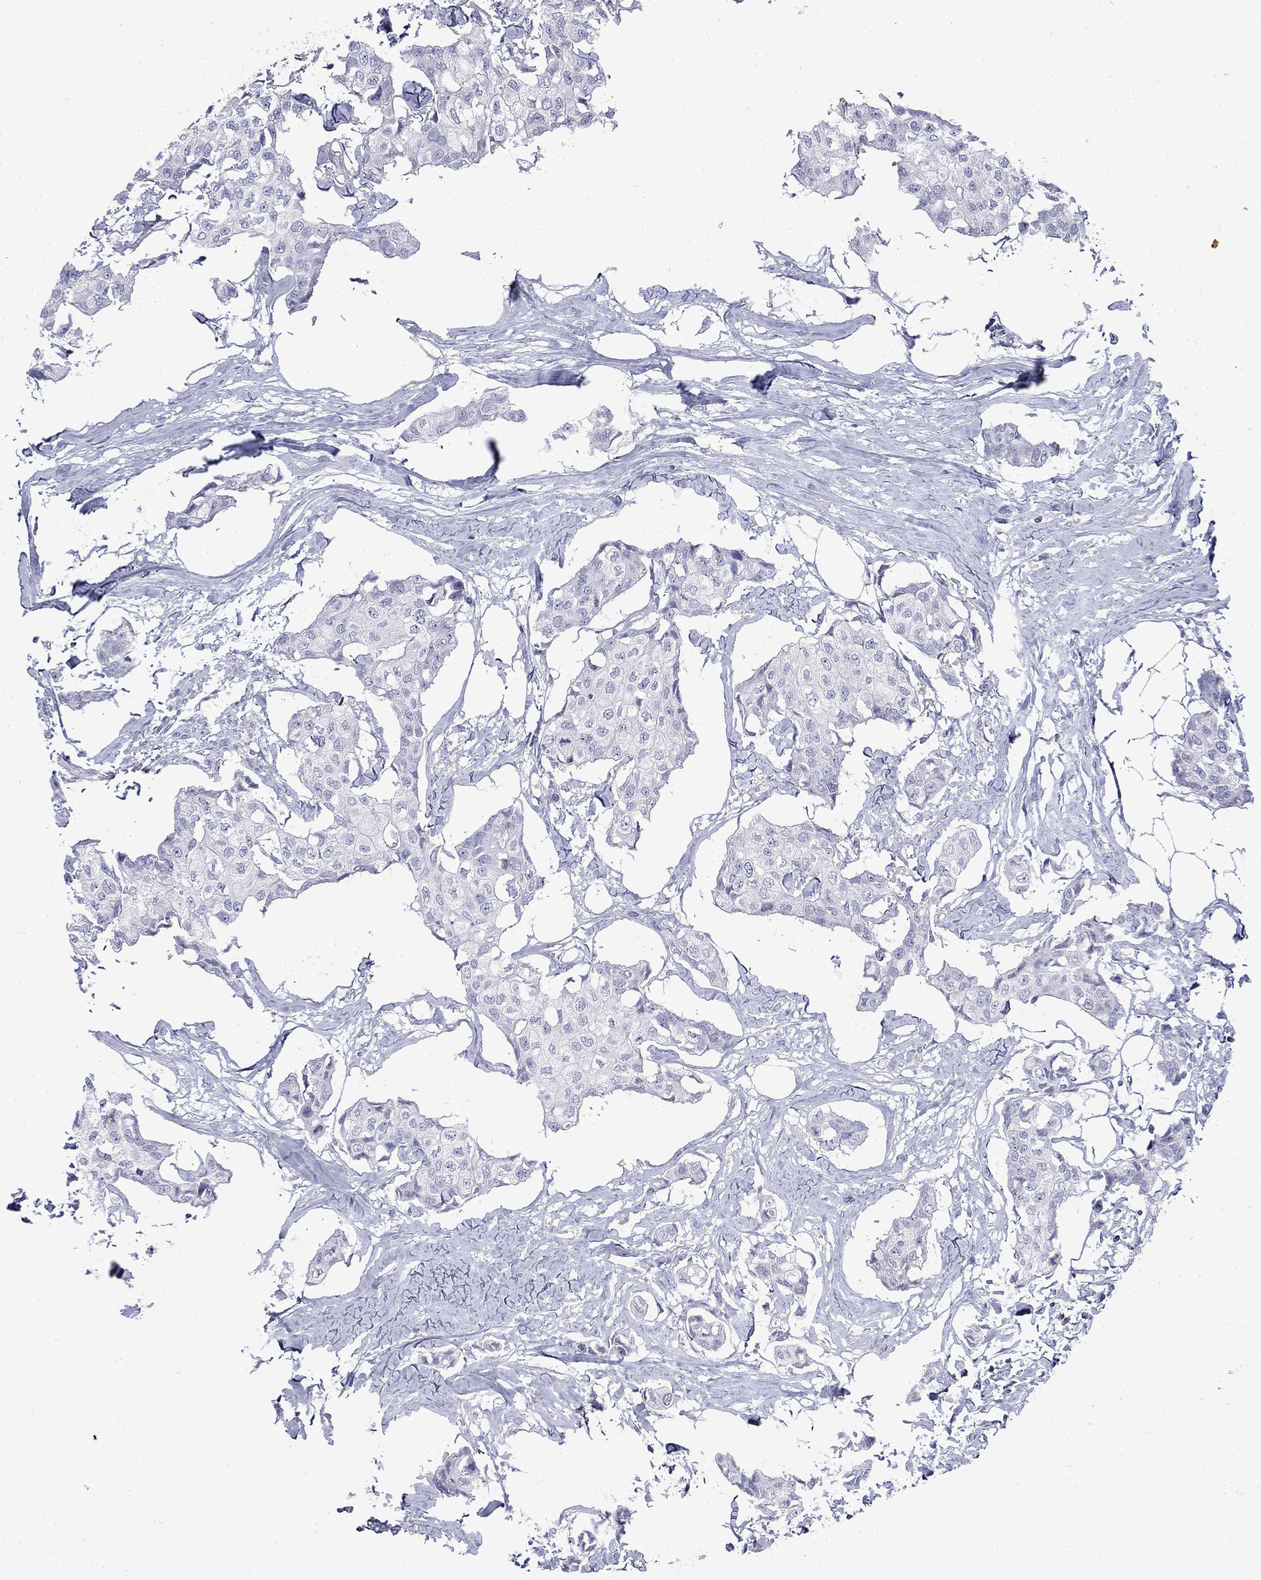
{"staining": {"intensity": "negative", "quantity": "none", "location": "none"}, "tissue": "breast cancer", "cell_type": "Tumor cells", "image_type": "cancer", "snomed": [{"axis": "morphology", "description": "Duct carcinoma"}, {"axis": "topography", "description": "Breast"}], "caption": "The immunohistochemistry (IHC) photomicrograph has no significant staining in tumor cells of infiltrating ductal carcinoma (breast) tissue.", "gene": "SLA", "patient": {"sex": "female", "age": 80}}